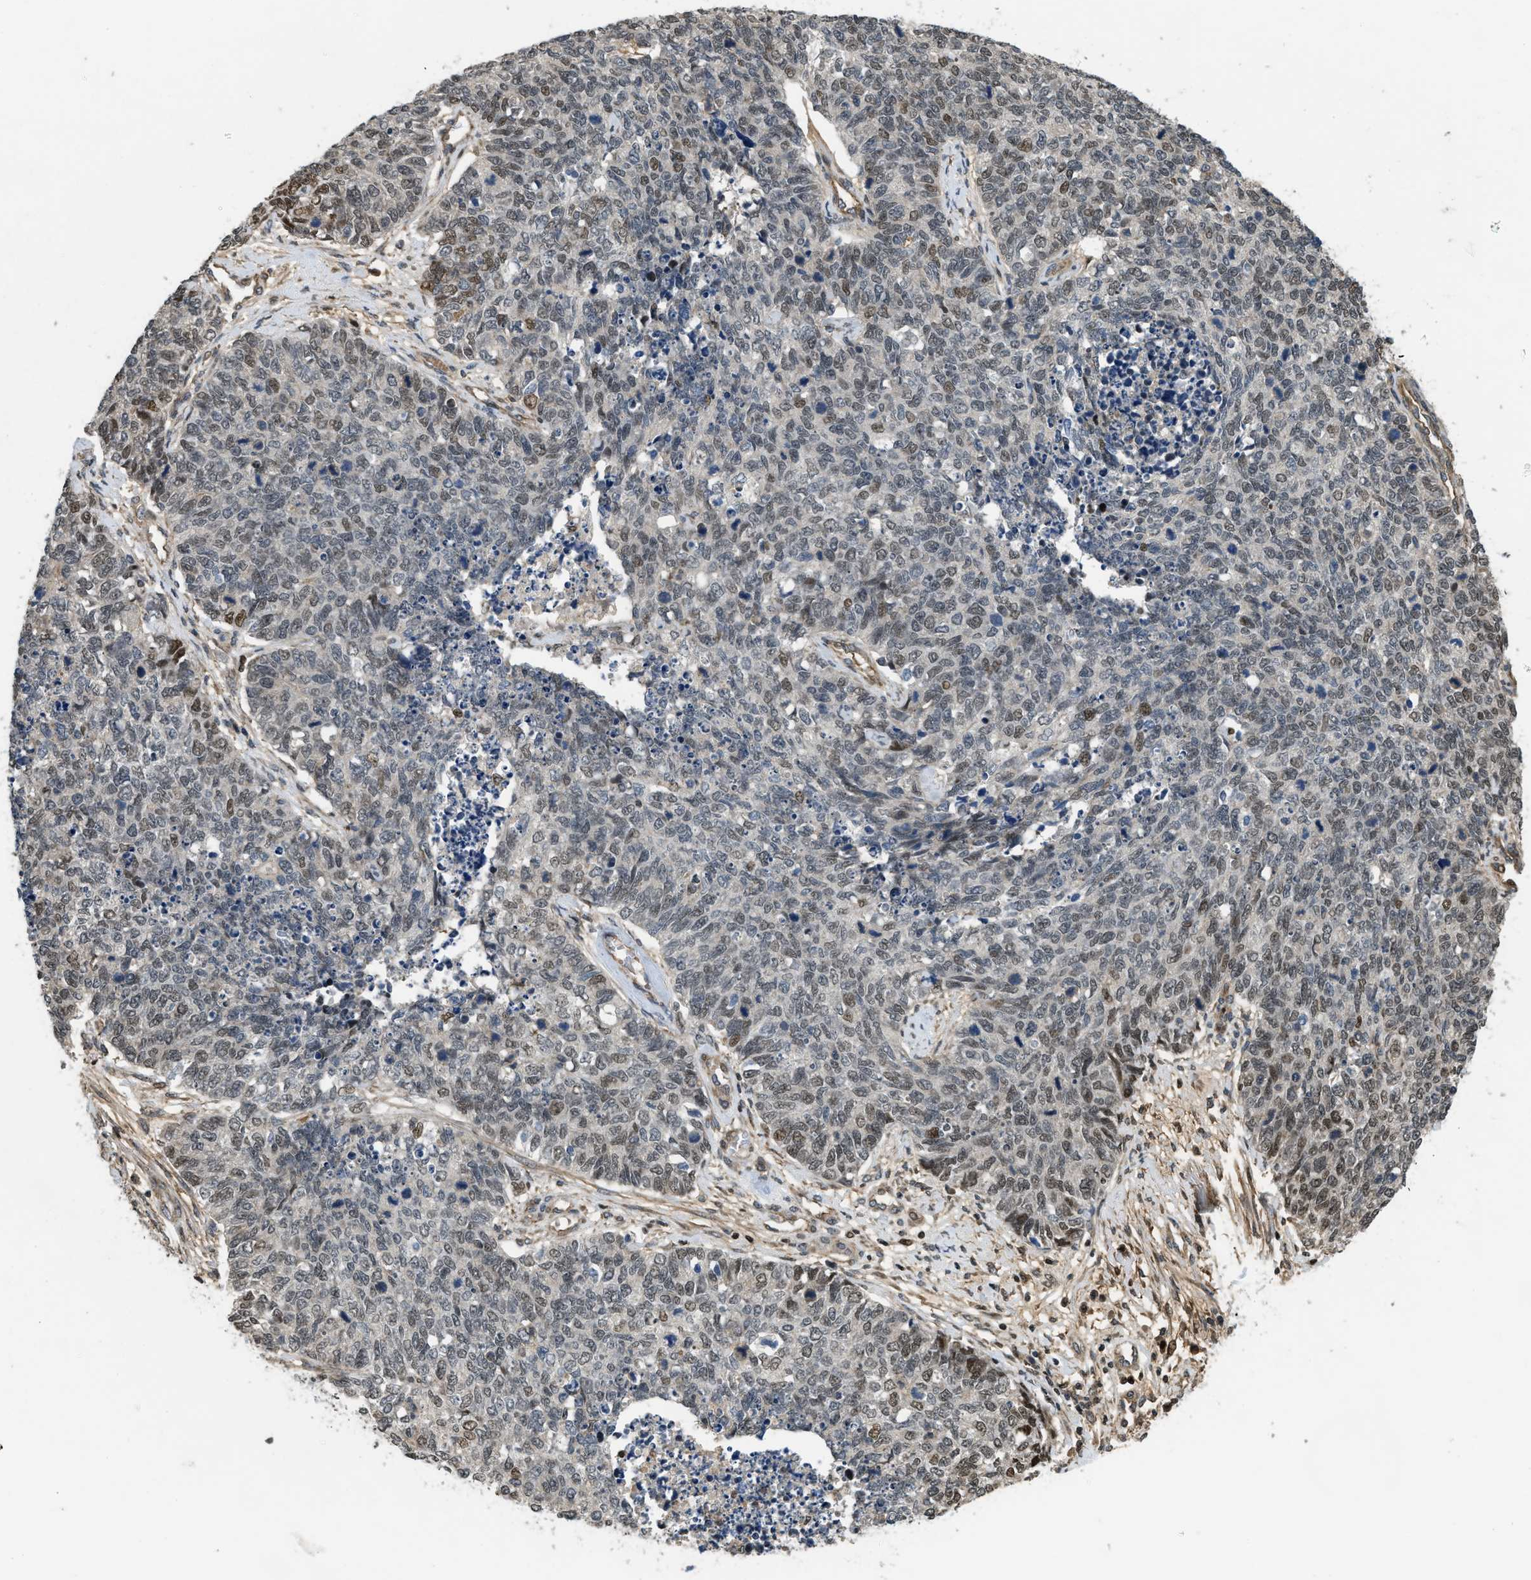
{"staining": {"intensity": "moderate", "quantity": "<25%", "location": "nuclear"}, "tissue": "cervical cancer", "cell_type": "Tumor cells", "image_type": "cancer", "snomed": [{"axis": "morphology", "description": "Squamous cell carcinoma, NOS"}, {"axis": "topography", "description": "Cervix"}], "caption": "Cervical squamous cell carcinoma was stained to show a protein in brown. There is low levels of moderate nuclear expression in approximately <25% of tumor cells.", "gene": "LTA4H", "patient": {"sex": "female", "age": 63}}